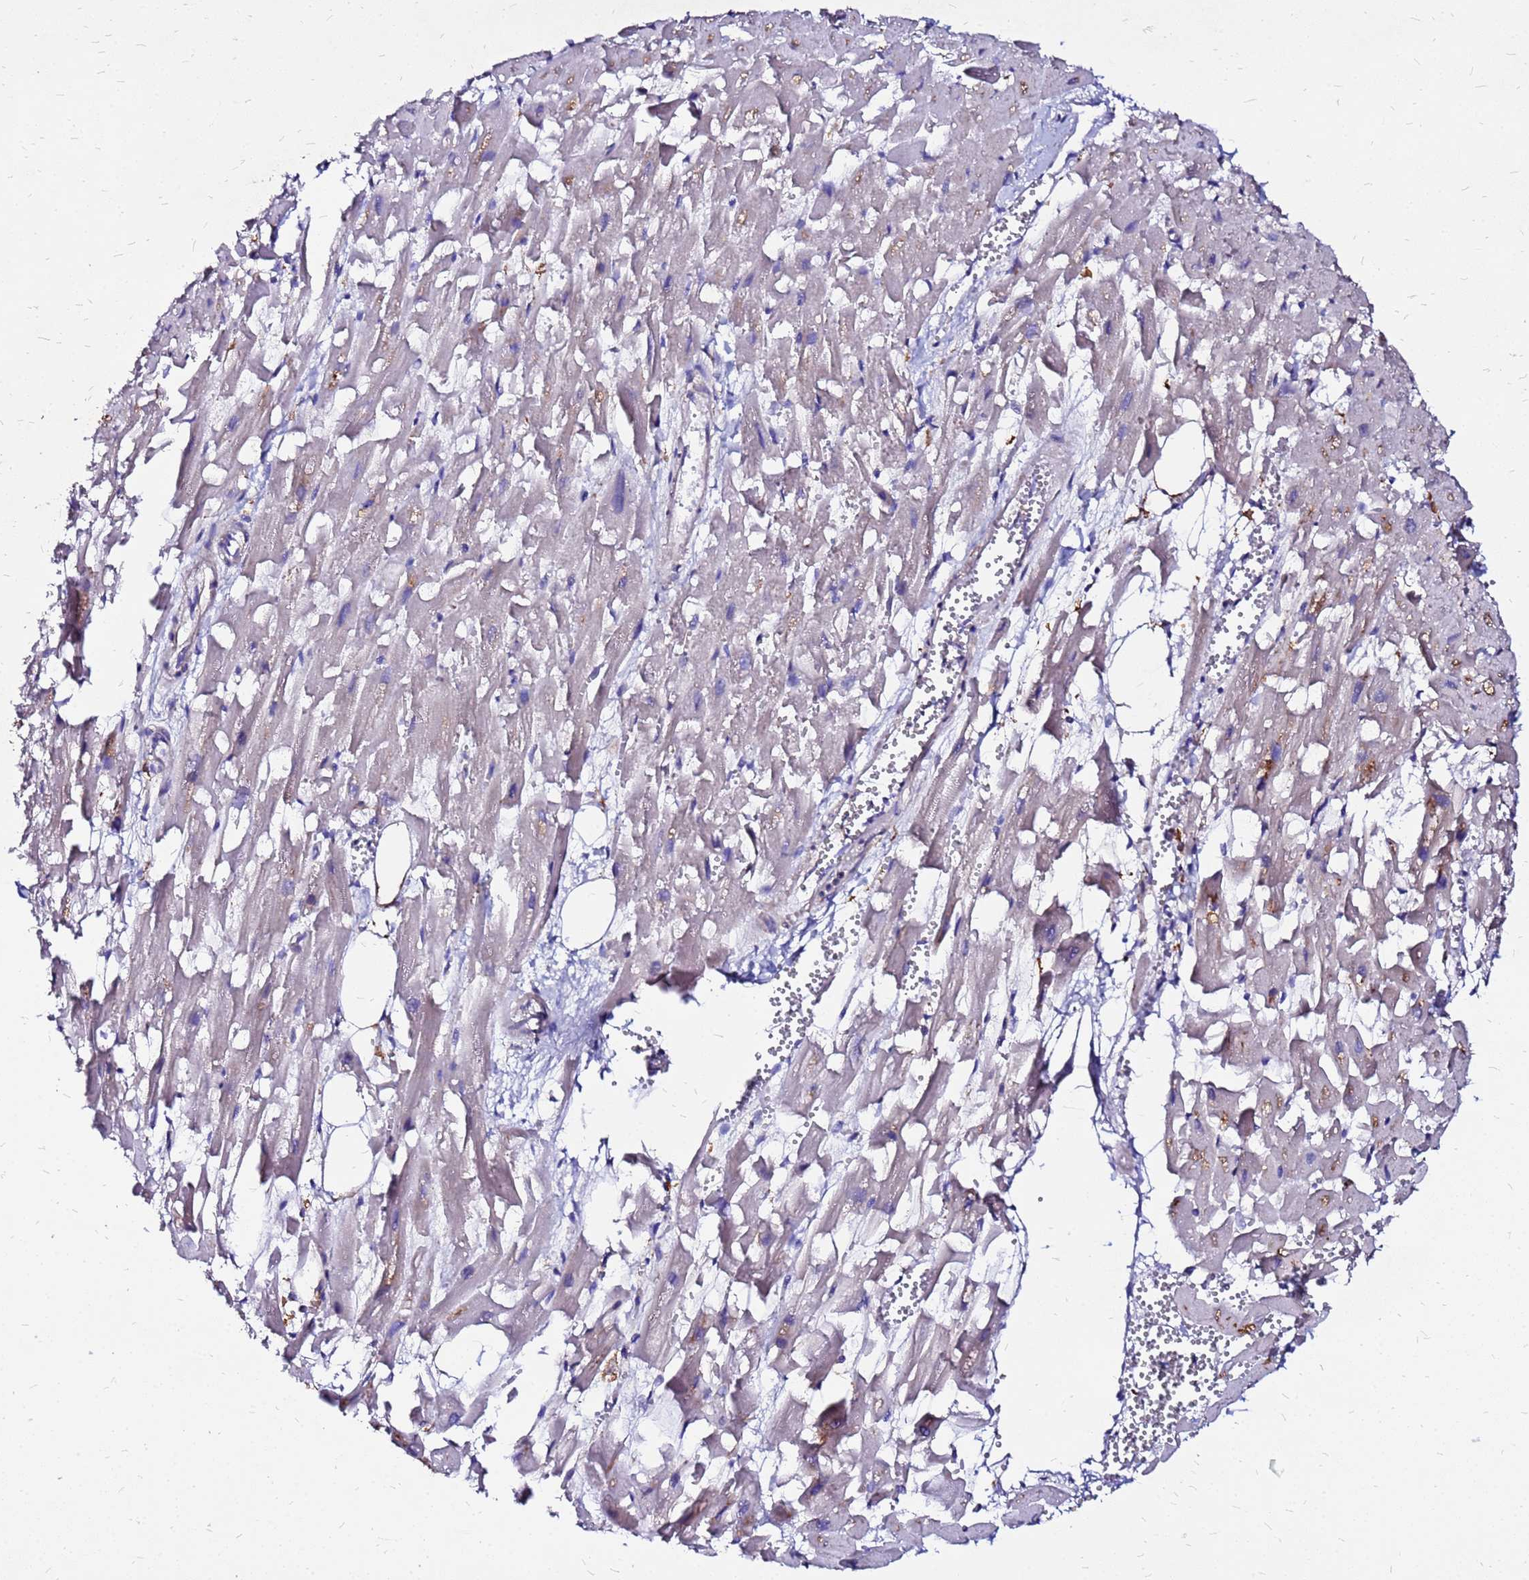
{"staining": {"intensity": "weak", "quantity": "25%-75%", "location": "cytoplasmic/membranous"}, "tissue": "heart muscle", "cell_type": "Cardiomyocytes", "image_type": "normal", "snomed": [{"axis": "morphology", "description": "Normal tissue, NOS"}, {"axis": "topography", "description": "Heart"}], "caption": "About 25%-75% of cardiomyocytes in benign human heart muscle exhibit weak cytoplasmic/membranous protein expression as visualized by brown immunohistochemical staining.", "gene": "ARHGEF35", "patient": {"sex": "female", "age": 64}}